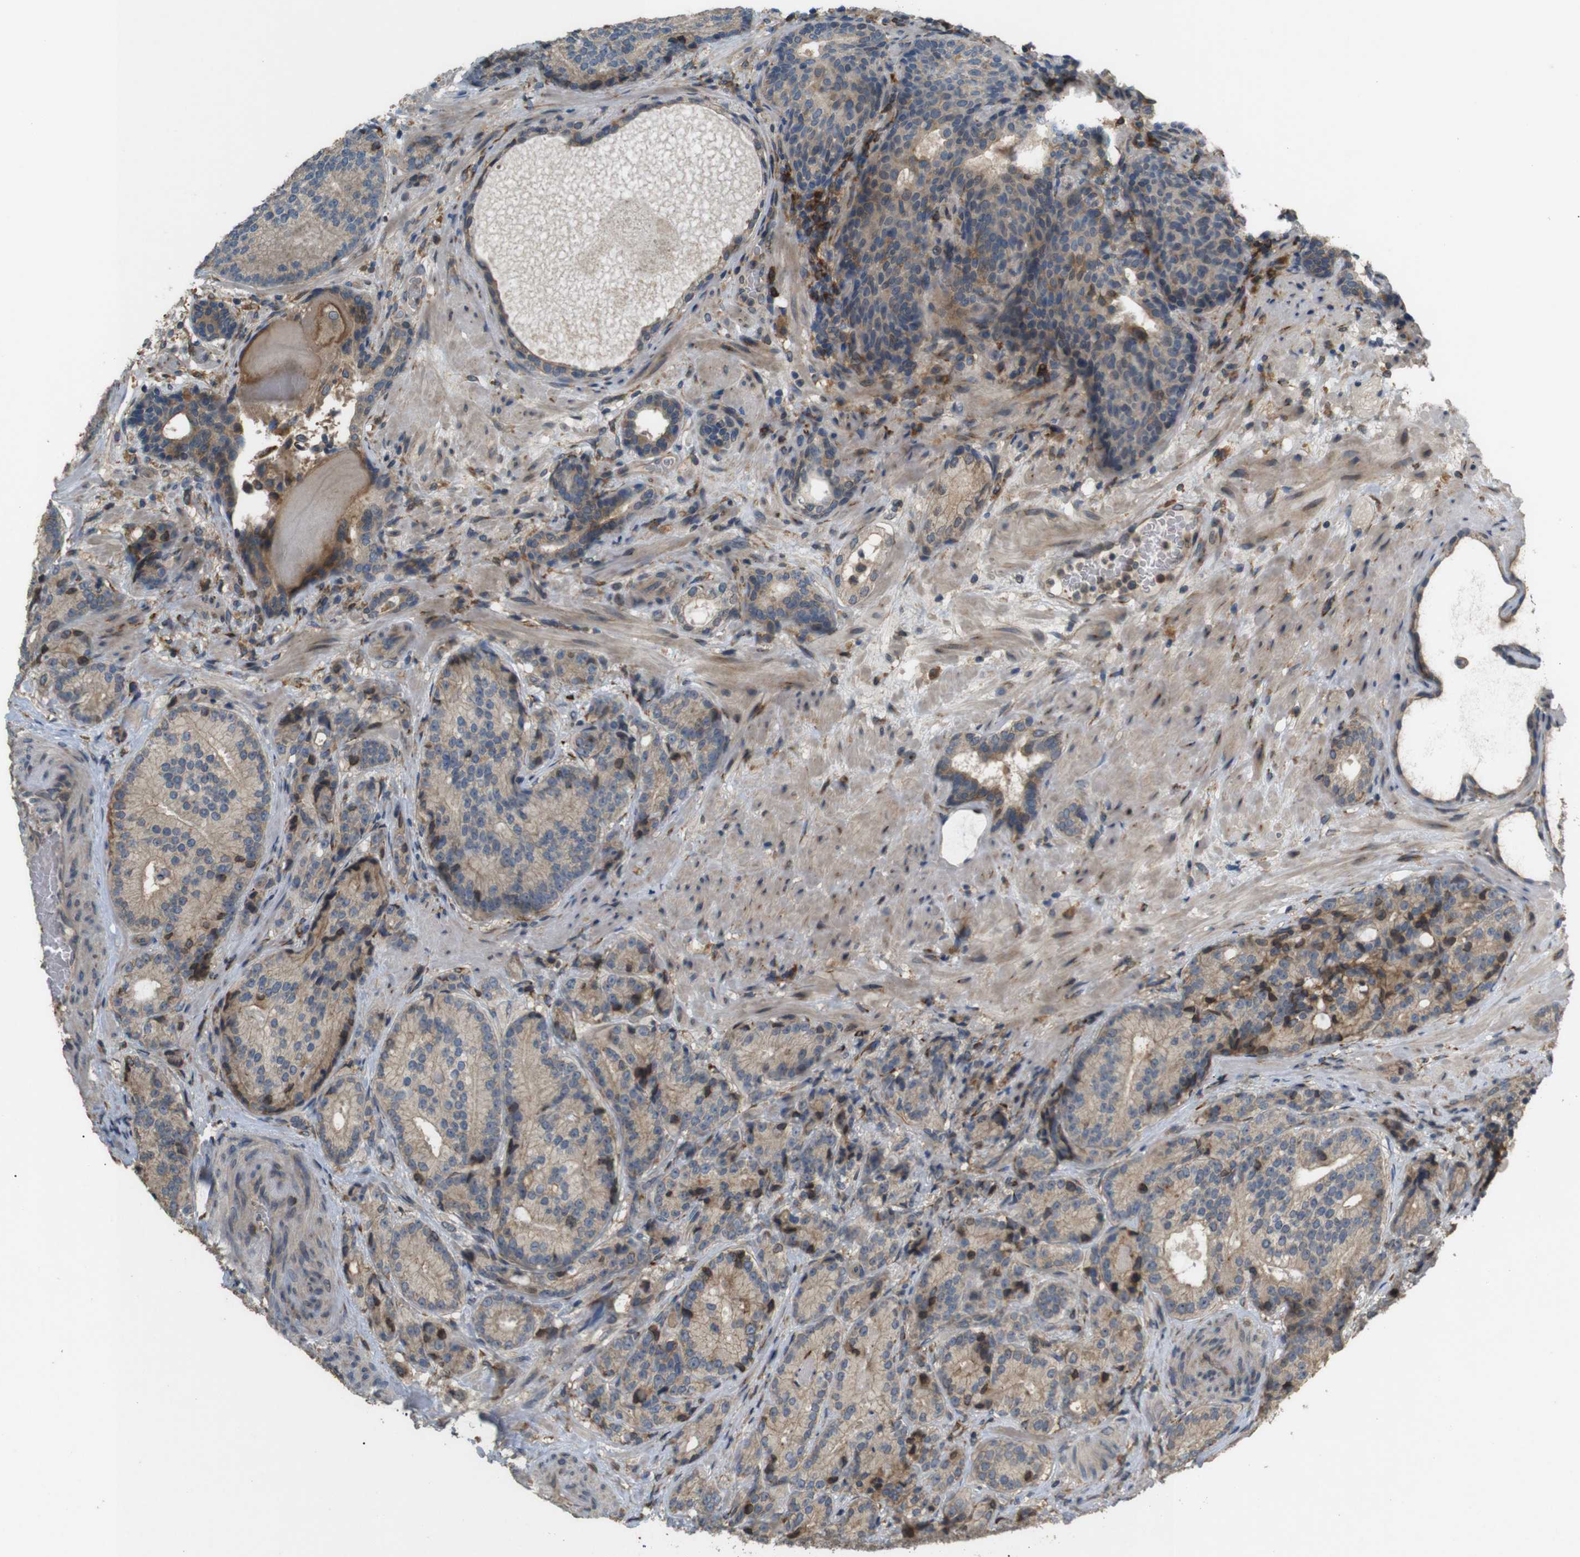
{"staining": {"intensity": "weak", "quantity": ">75%", "location": "cytoplasmic/membranous"}, "tissue": "prostate cancer", "cell_type": "Tumor cells", "image_type": "cancer", "snomed": [{"axis": "morphology", "description": "Adenocarcinoma, High grade"}, {"axis": "topography", "description": "Prostate"}], "caption": "High-power microscopy captured an immunohistochemistry (IHC) micrograph of prostate high-grade adenocarcinoma, revealing weak cytoplasmic/membranous expression in about >75% of tumor cells.", "gene": "ARHGAP24", "patient": {"sex": "male", "age": 61}}